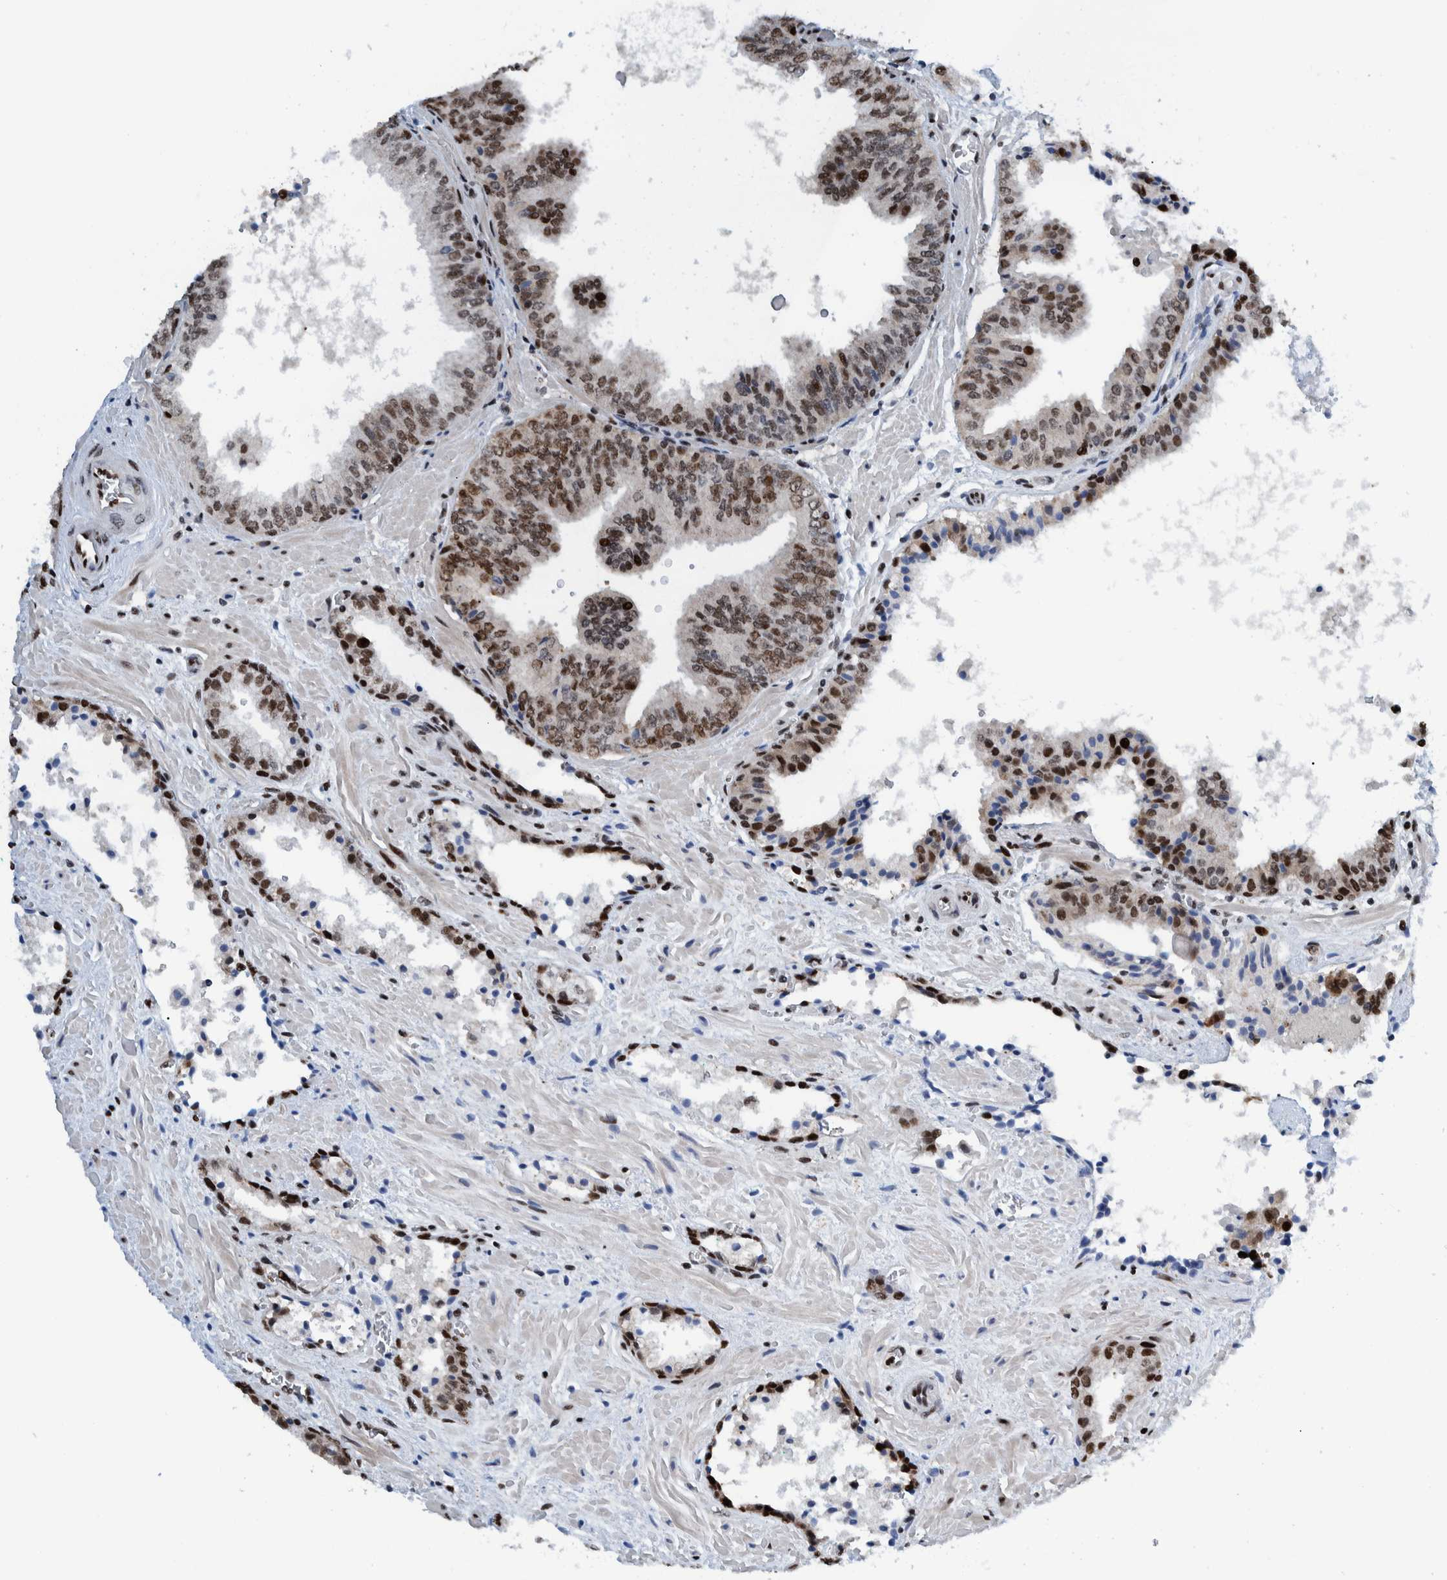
{"staining": {"intensity": "strong", "quantity": "25%-75%", "location": "nuclear"}, "tissue": "prostate cancer", "cell_type": "Tumor cells", "image_type": "cancer", "snomed": [{"axis": "morphology", "description": "Adenocarcinoma, Low grade"}, {"axis": "topography", "description": "Prostate"}], "caption": "Immunohistochemistry (IHC) histopathology image of neoplastic tissue: human prostate cancer stained using IHC demonstrates high levels of strong protein expression localized specifically in the nuclear of tumor cells, appearing as a nuclear brown color.", "gene": "HEATR9", "patient": {"sex": "male", "age": 71}}